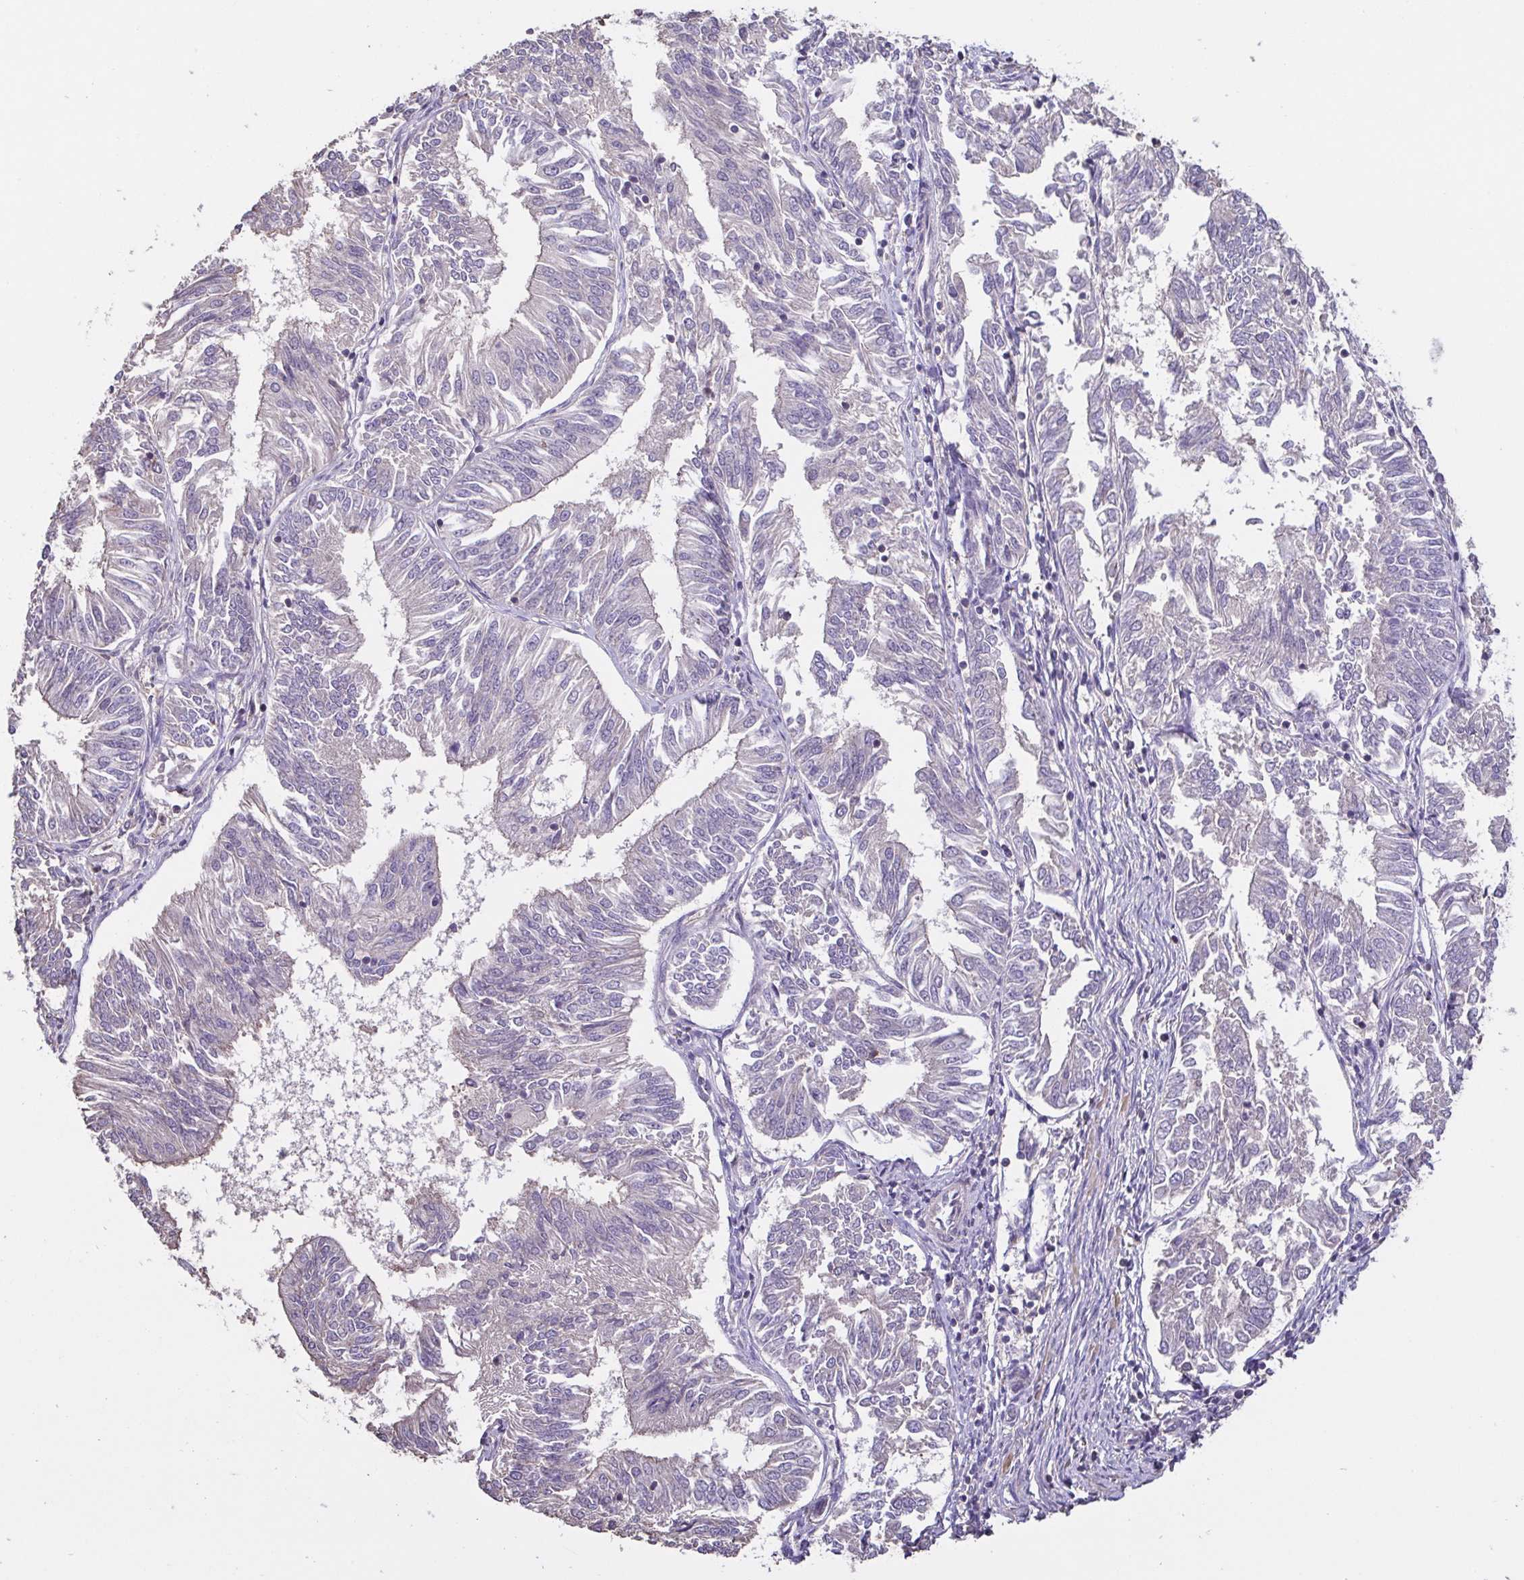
{"staining": {"intensity": "negative", "quantity": "none", "location": "none"}, "tissue": "endometrial cancer", "cell_type": "Tumor cells", "image_type": "cancer", "snomed": [{"axis": "morphology", "description": "Adenocarcinoma, NOS"}, {"axis": "topography", "description": "Endometrium"}], "caption": "There is no significant expression in tumor cells of endometrial adenocarcinoma.", "gene": "ACTRT2", "patient": {"sex": "female", "age": 58}}